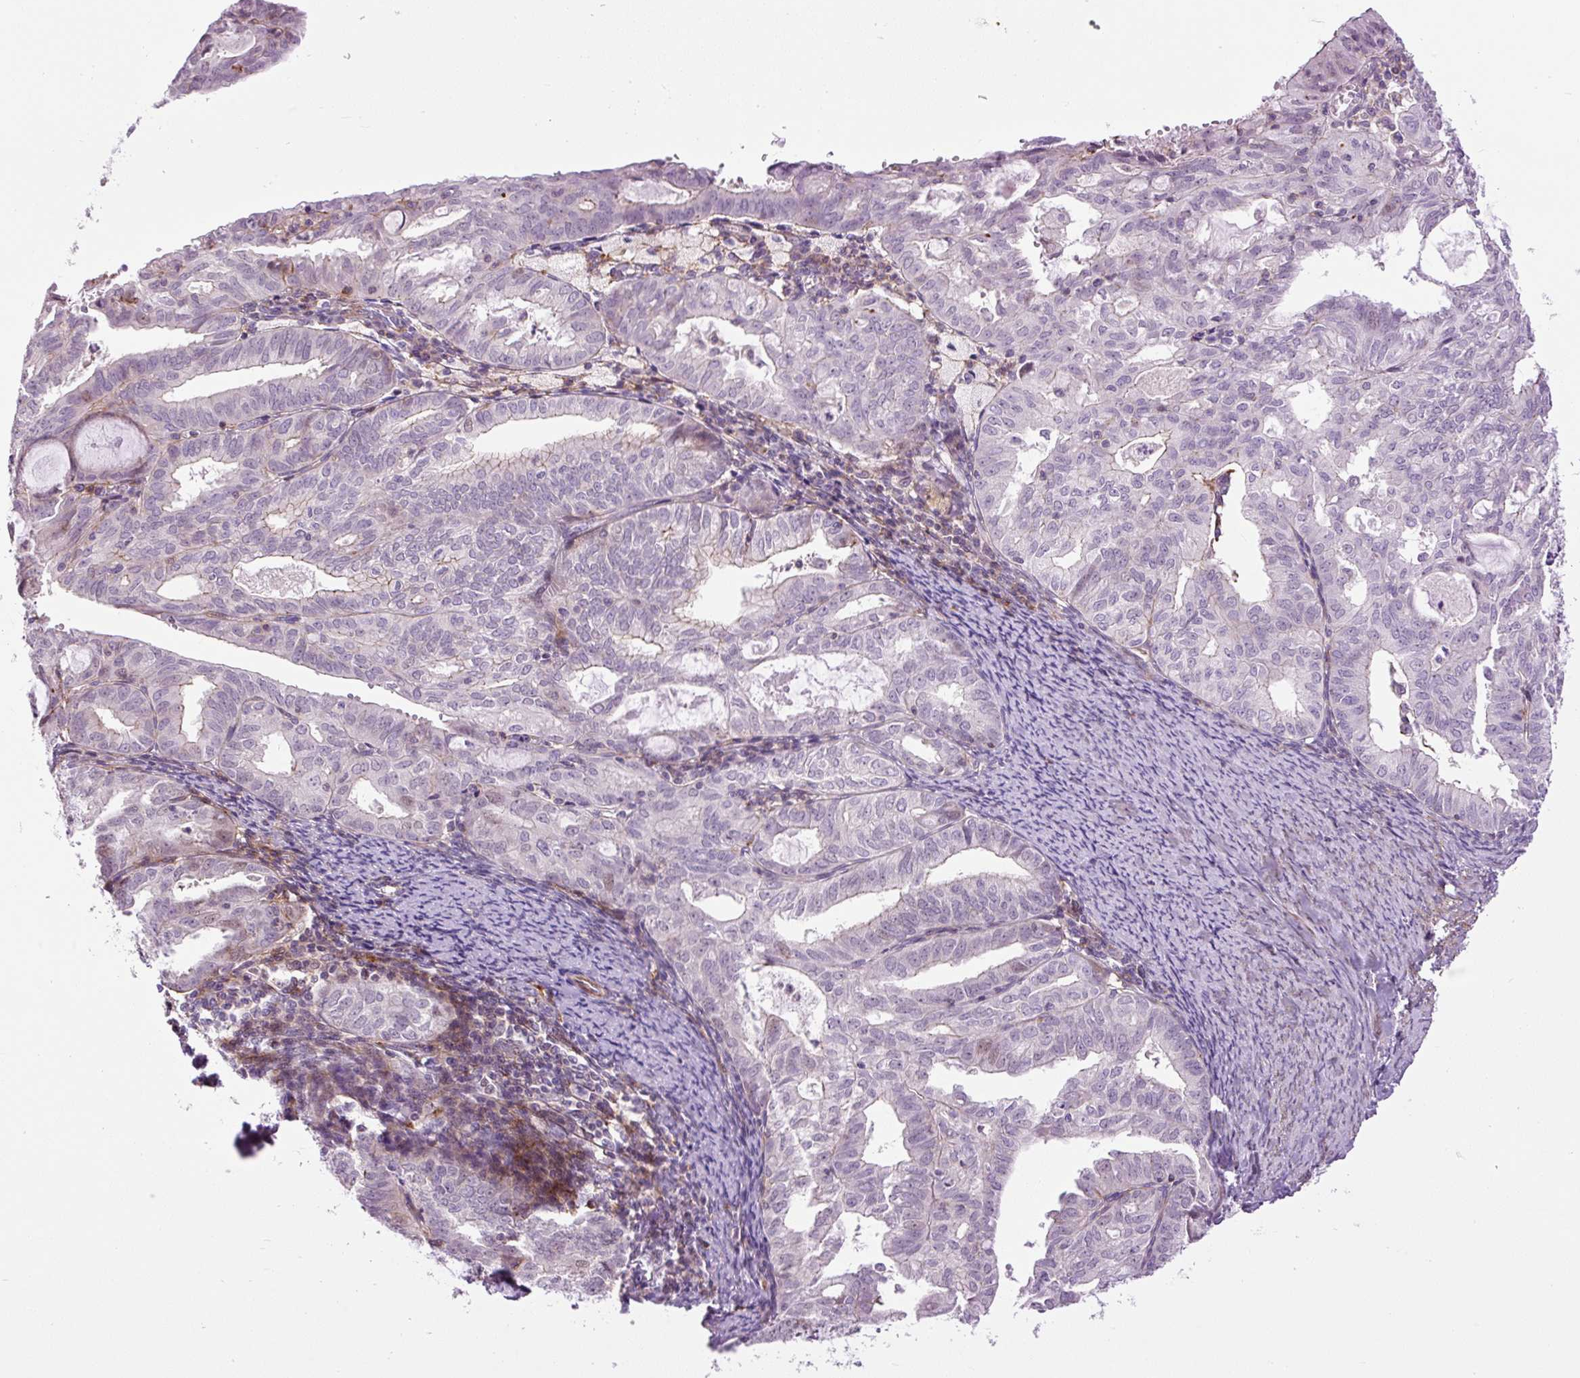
{"staining": {"intensity": "negative", "quantity": "none", "location": "none"}, "tissue": "endometrial cancer", "cell_type": "Tumor cells", "image_type": "cancer", "snomed": [{"axis": "morphology", "description": "Adenocarcinoma, NOS"}, {"axis": "topography", "description": "Endometrium"}], "caption": "IHC photomicrograph of human adenocarcinoma (endometrial) stained for a protein (brown), which demonstrates no positivity in tumor cells. Brightfield microscopy of IHC stained with DAB (brown) and hematoxylin (blue), captured at high magnification.", "gene": "ZNF197", "patient": {"sex": "female", "age": 70}}